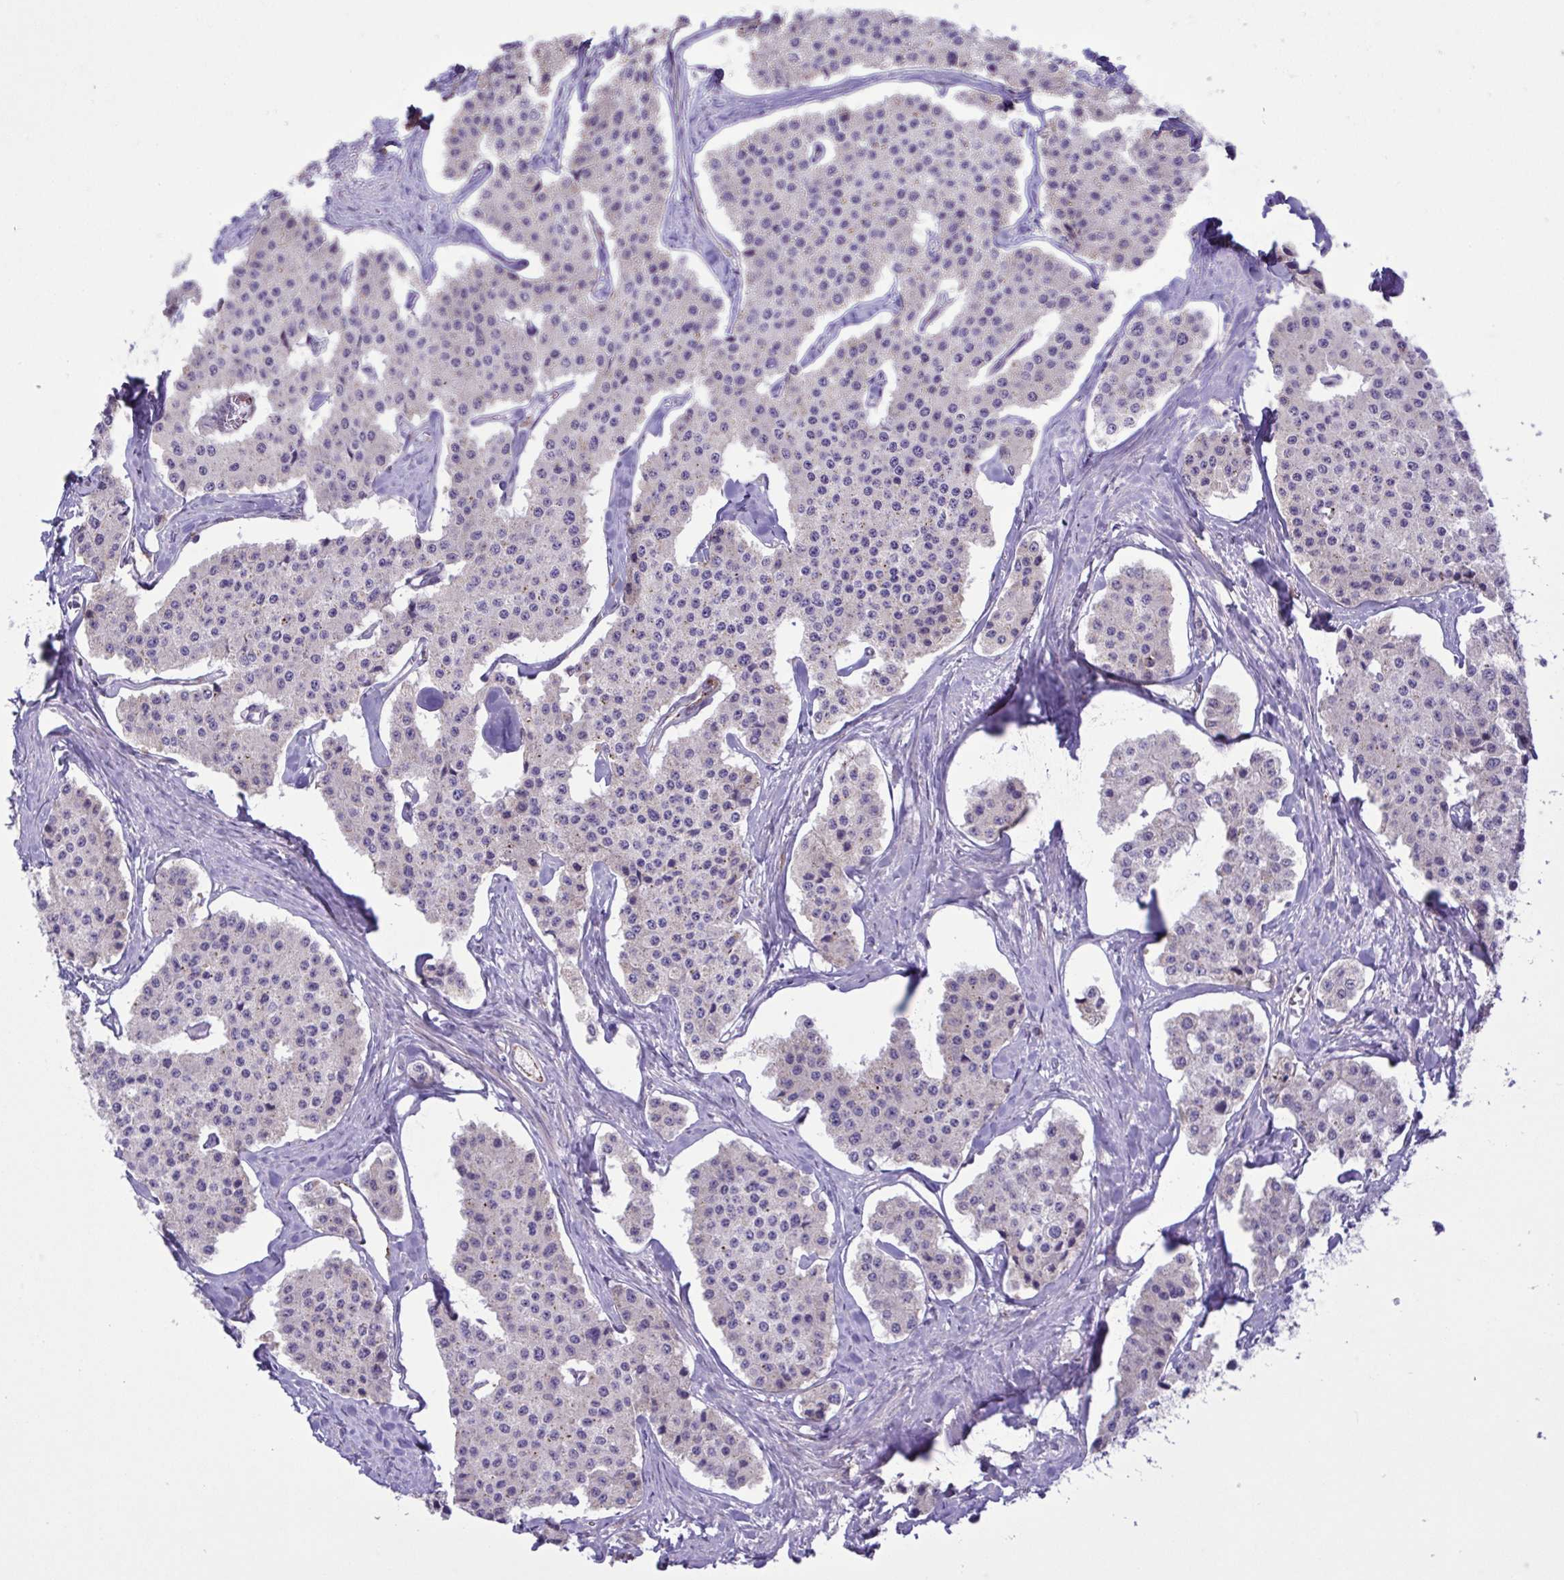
{"staining": {"intensity": "negative", "quantity": "none", "location": "none"}, "tissue": "carcinoid", "cell_type": "Tumor cells", "image_type": "cancer", "snomed": [{"axis": "morphology", "description": "Carcinoid, malignant, NOS"}, {"axis": "topography", "description": "Small intestine"}], "caption": "Immunohistochemical staining of human carcinoid demonstrates no significant positivity in tumor cells.", "gene": "CD101", "patient": {"sex": "female", "age": 65}}